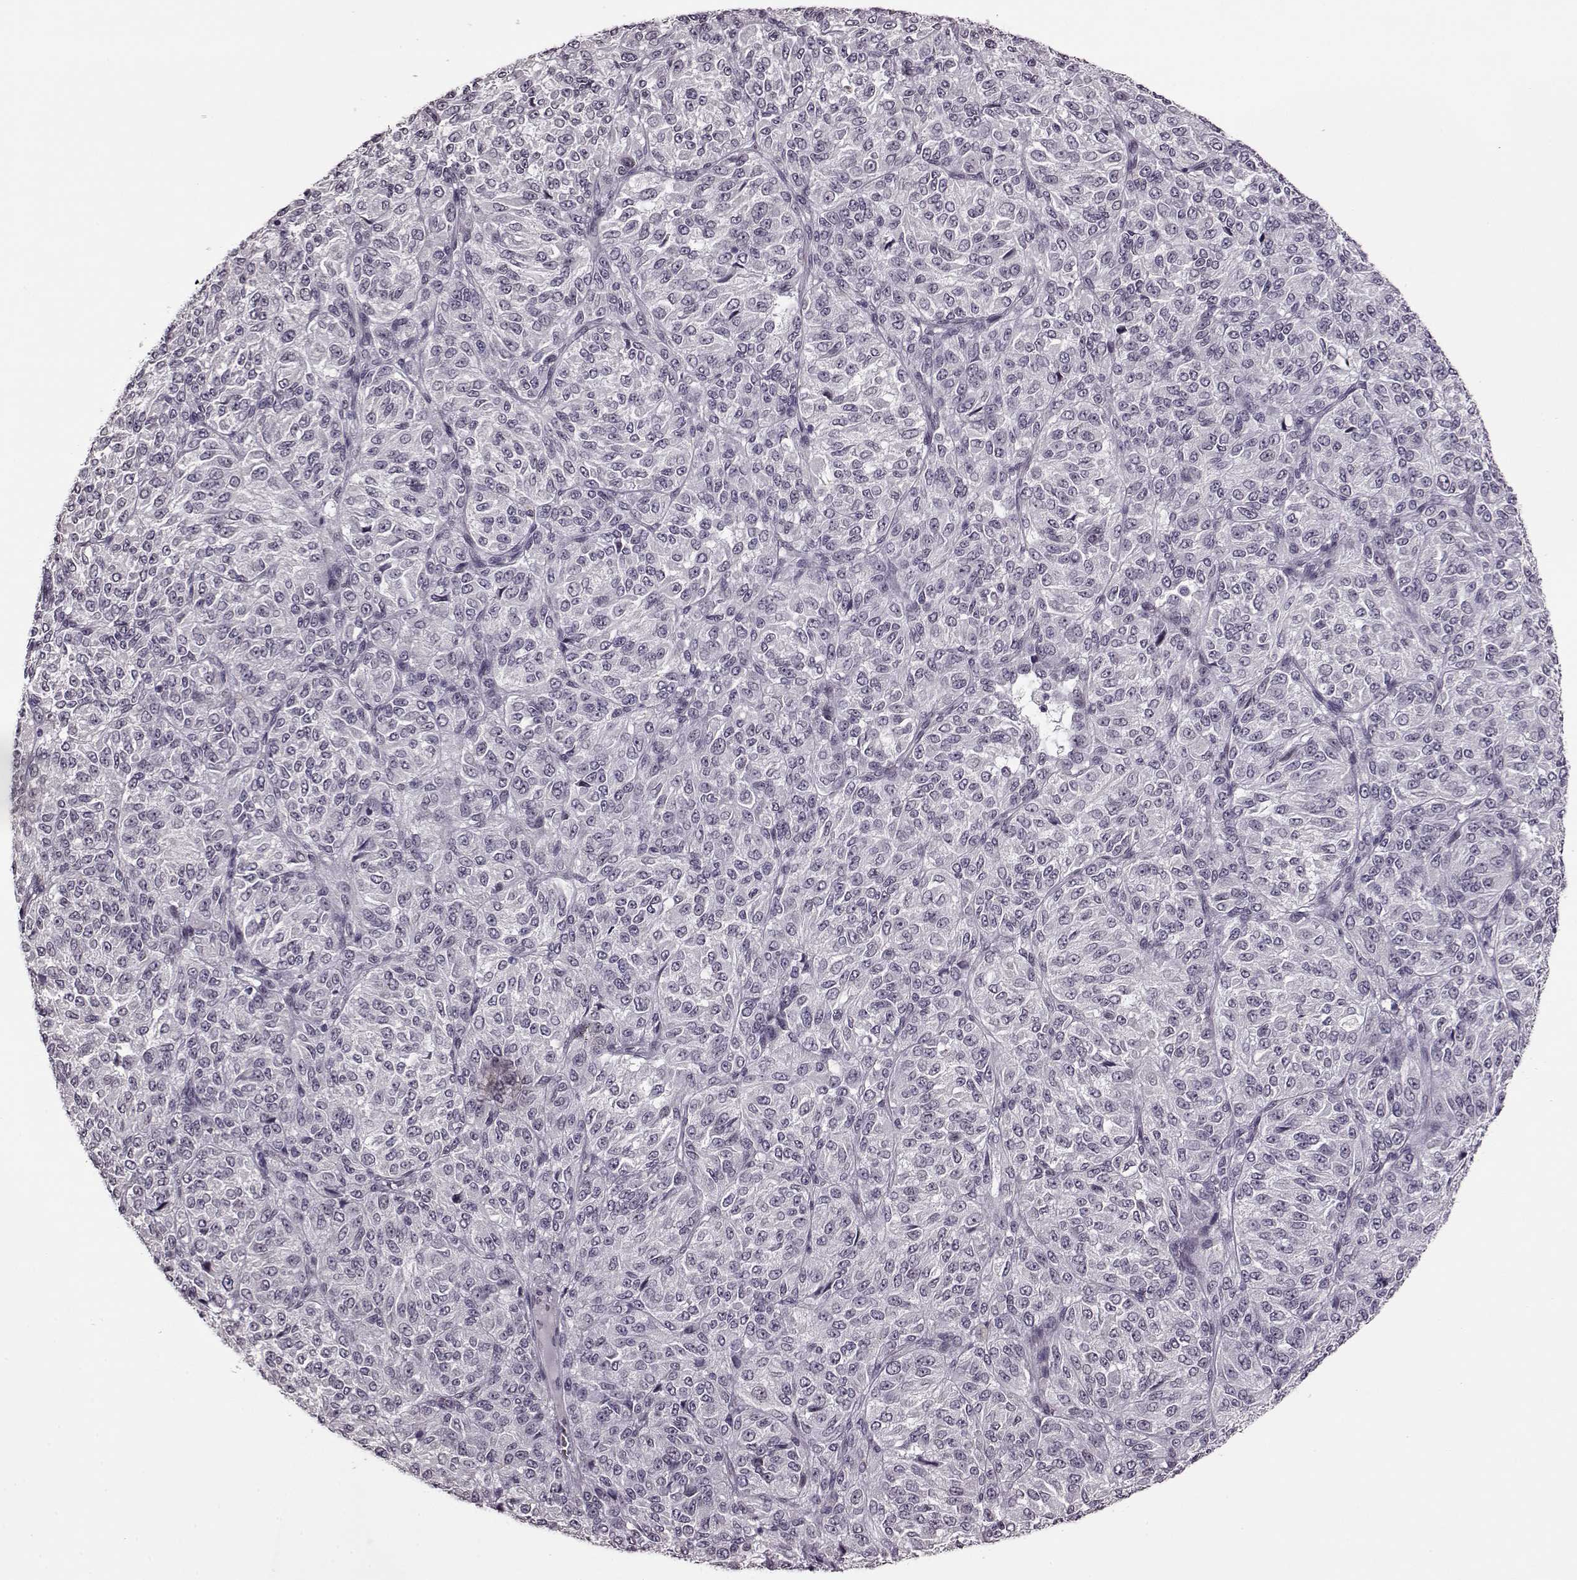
{"staining": {"intensity": "negative", "quantity": "none", "location": "none"}, "tissue": "melanoma", "cell_type": "Tumor cells", "image_type": "cancer", "snomed": [{"axis": "morphology", "description": "Malignant melanoma, Metastatic site"}, {"axis": "topography", "description": "Brain"}], "caption": "An immunohistochemistry (IHC) photomicrograph of melanoma is shown. There is no staining in tumor cells of melanoma.", "gene": "STX1B", "patient": {"sex": "female", "age": 56}}